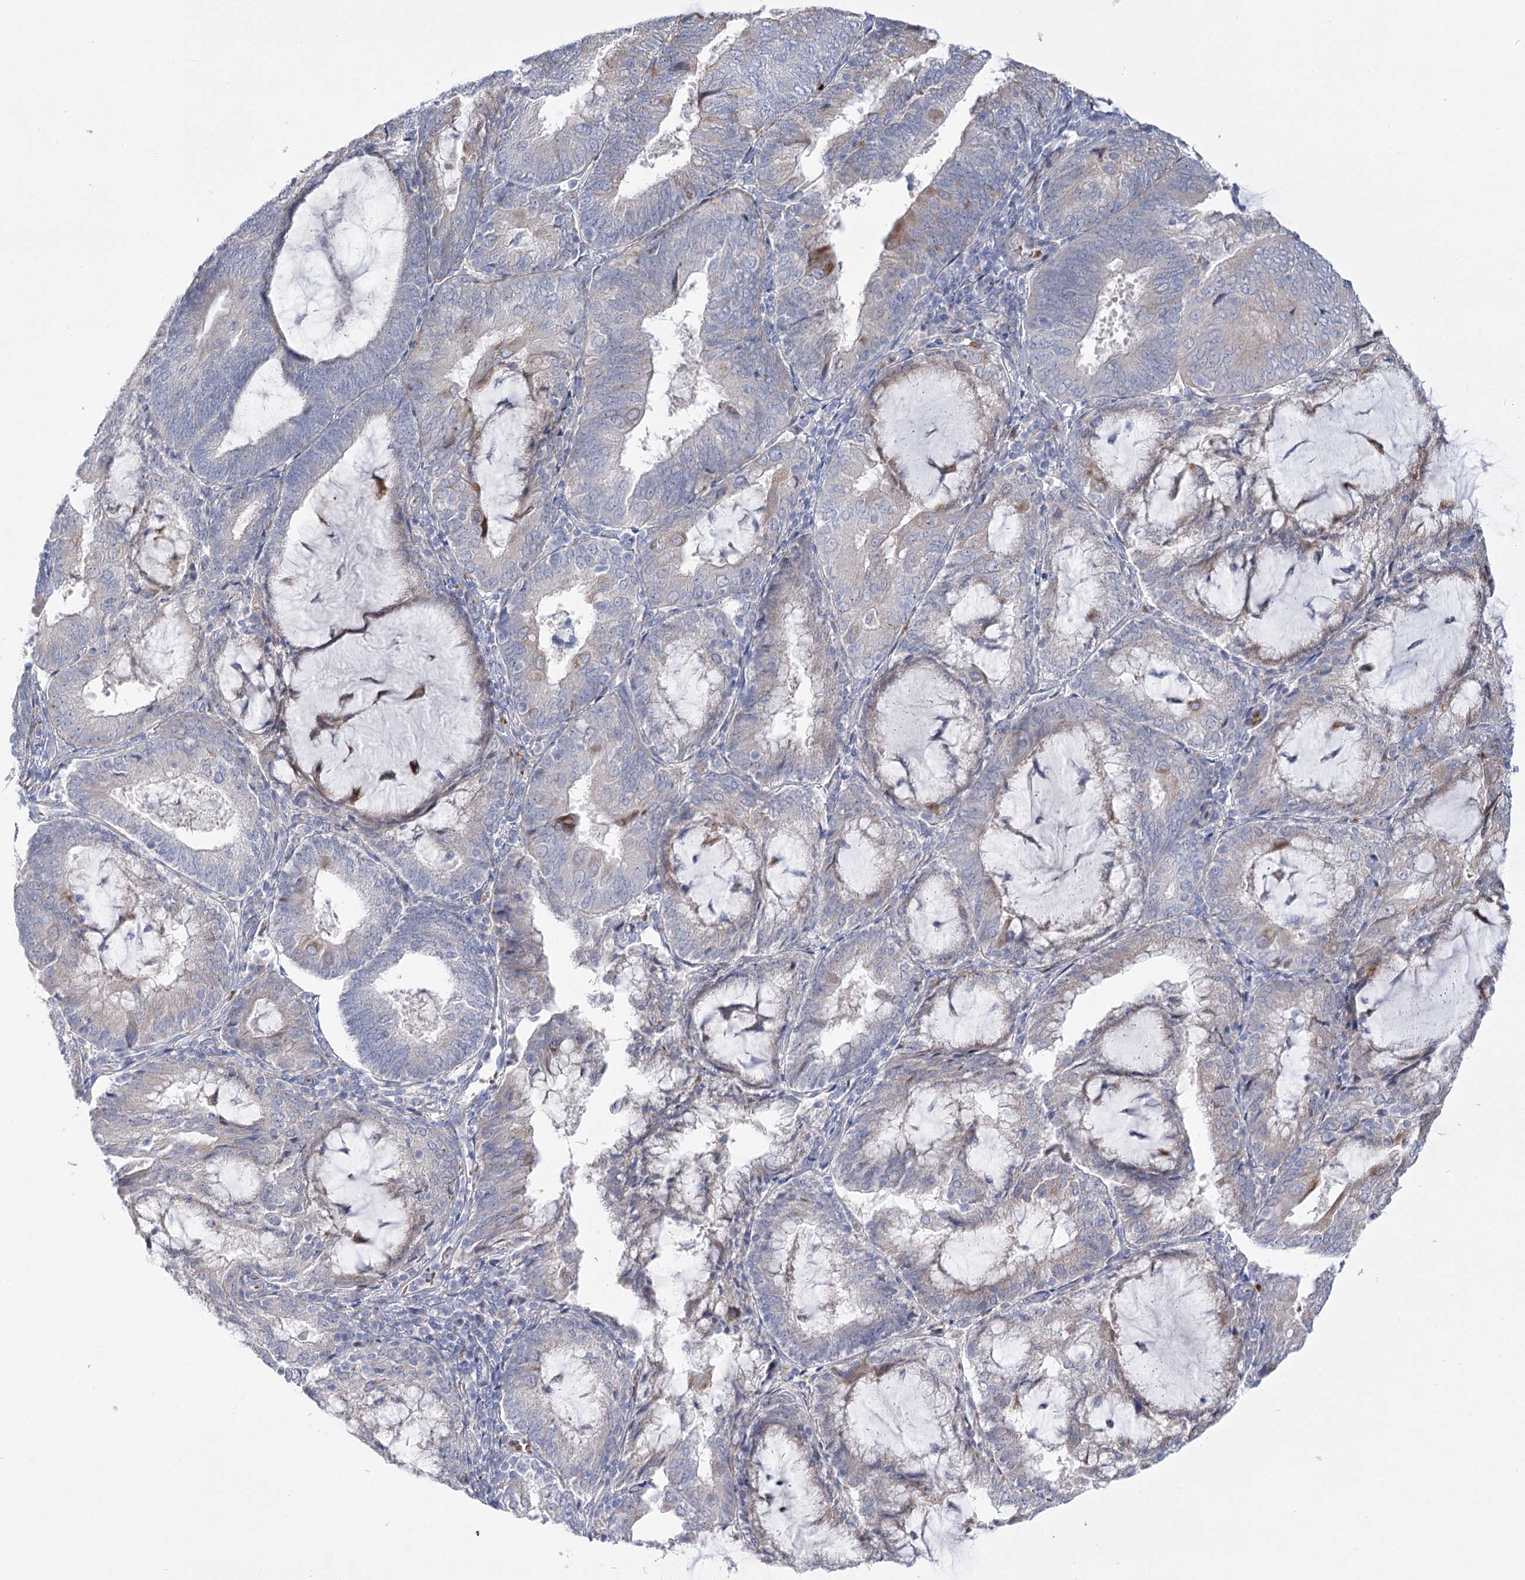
{"staining": {"intensity": "weak", "quantity": "<25%", "location": "cytoplasmic/membranous"}, "tissue": "endometrial cancer", "cell_type": "Tumor cells", "image_type": "cancer", "snomed": [{"axis": "morphology", "description": "Adenocarcinoma, NOS"}, {"axis": "topography", "description": "Endometrium"}], "caption": "Immunohistochemistry (IHC) micrograph of neoplastic tissue: human endometrial cancer (adenocarcinoma) stained with DAB reveals no significant protein positivity in tumor cells.", "gene": "SIAE", "patient": {"sex": "female", "age": 81}}